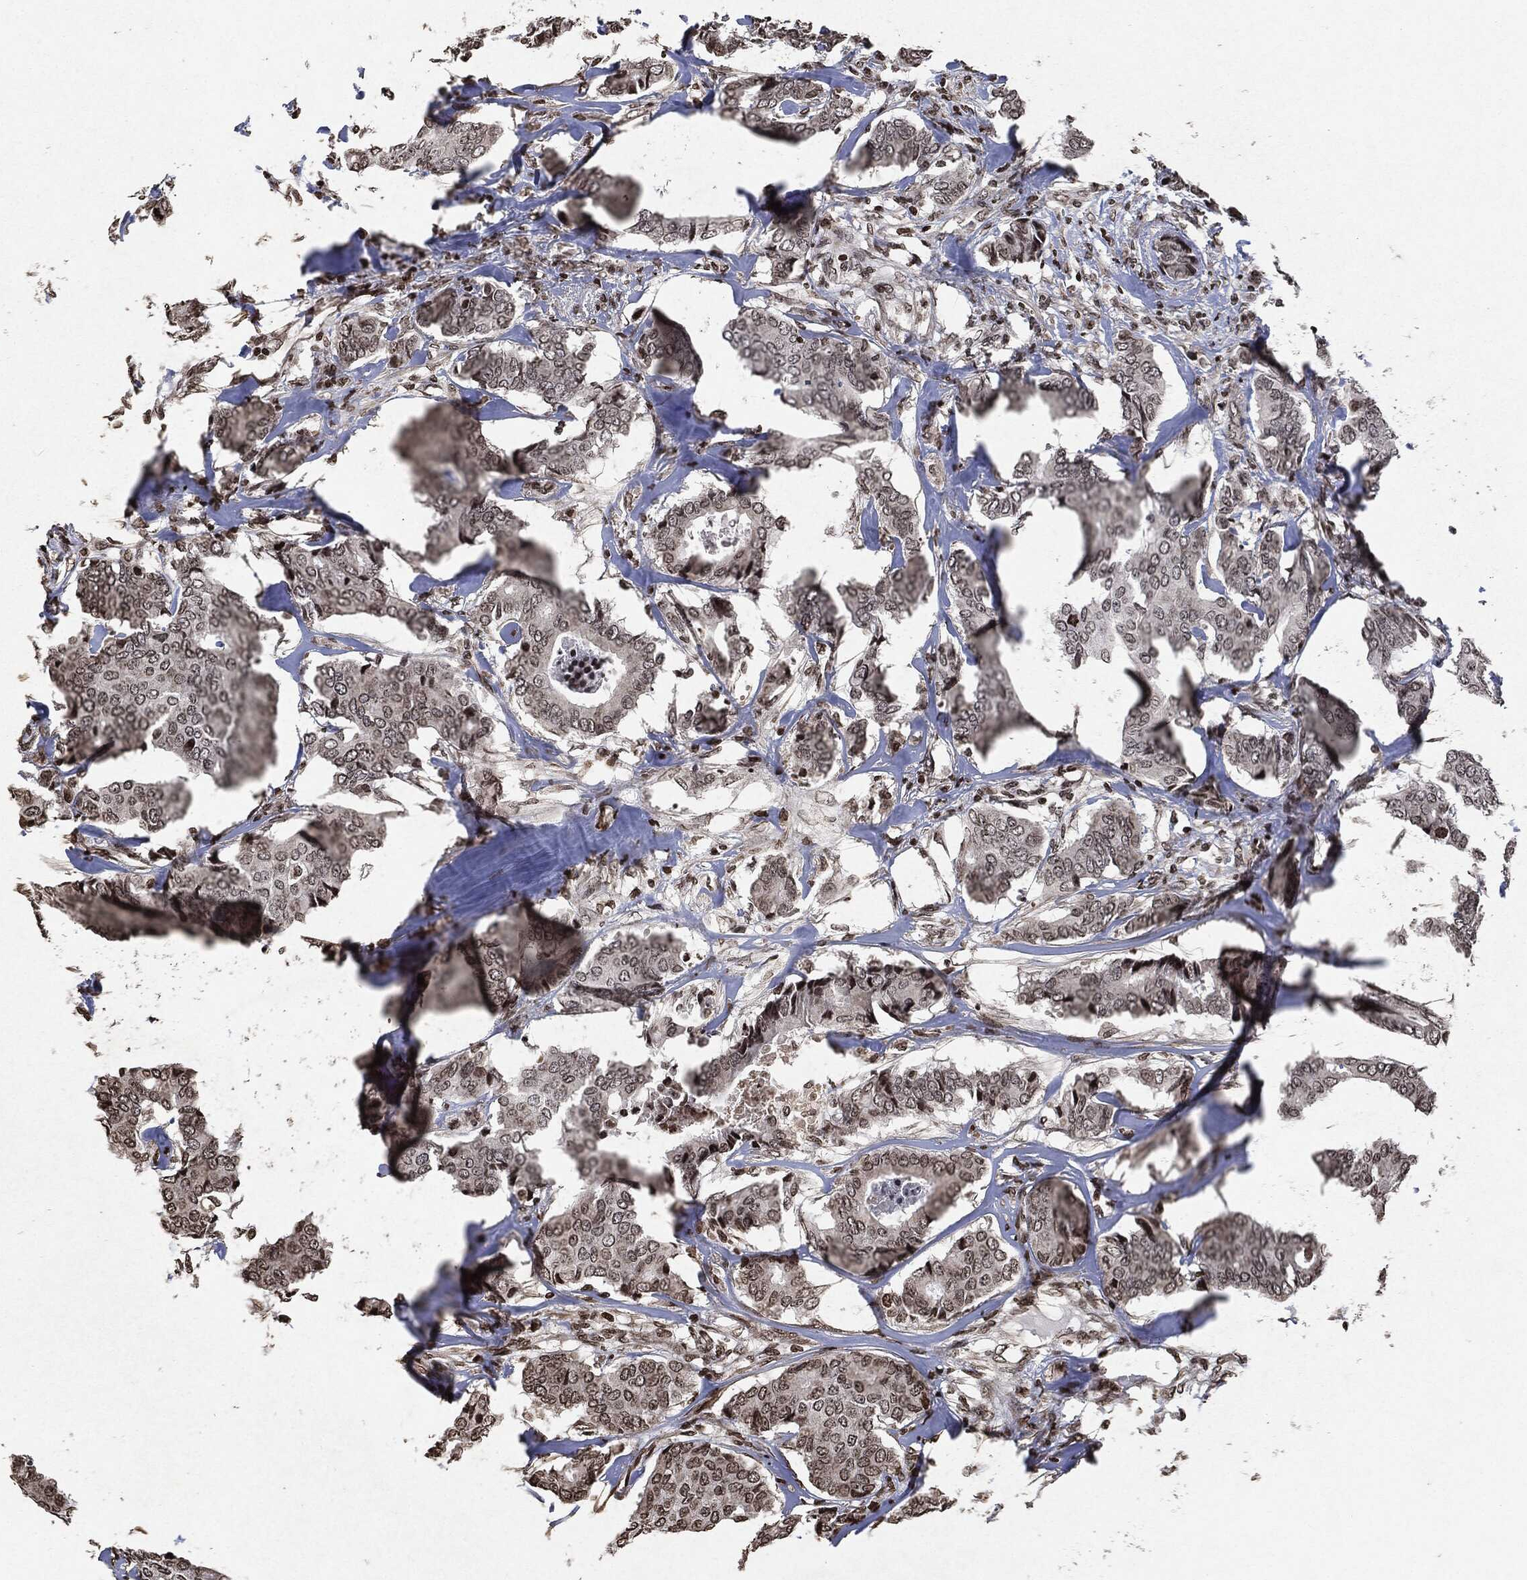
{"staining": {"intensity": "weak", "quantity": "<25%", "location": "nuclear"}, "tissue": "breast cancer", "cell_type": "Tumor cells", "image_type": "cancer", "snomed": [{"axis": "morphology", "description": "Duct carcinoma"}, {"axis": "topography", "description": "Breast"}], "caption": "Immunohistochemical staining of human breast intraductal carcinoma displays no significant positivity in tumor cells.", "gene": "JUN", "patient": {"sex": "female", "age": 75}}